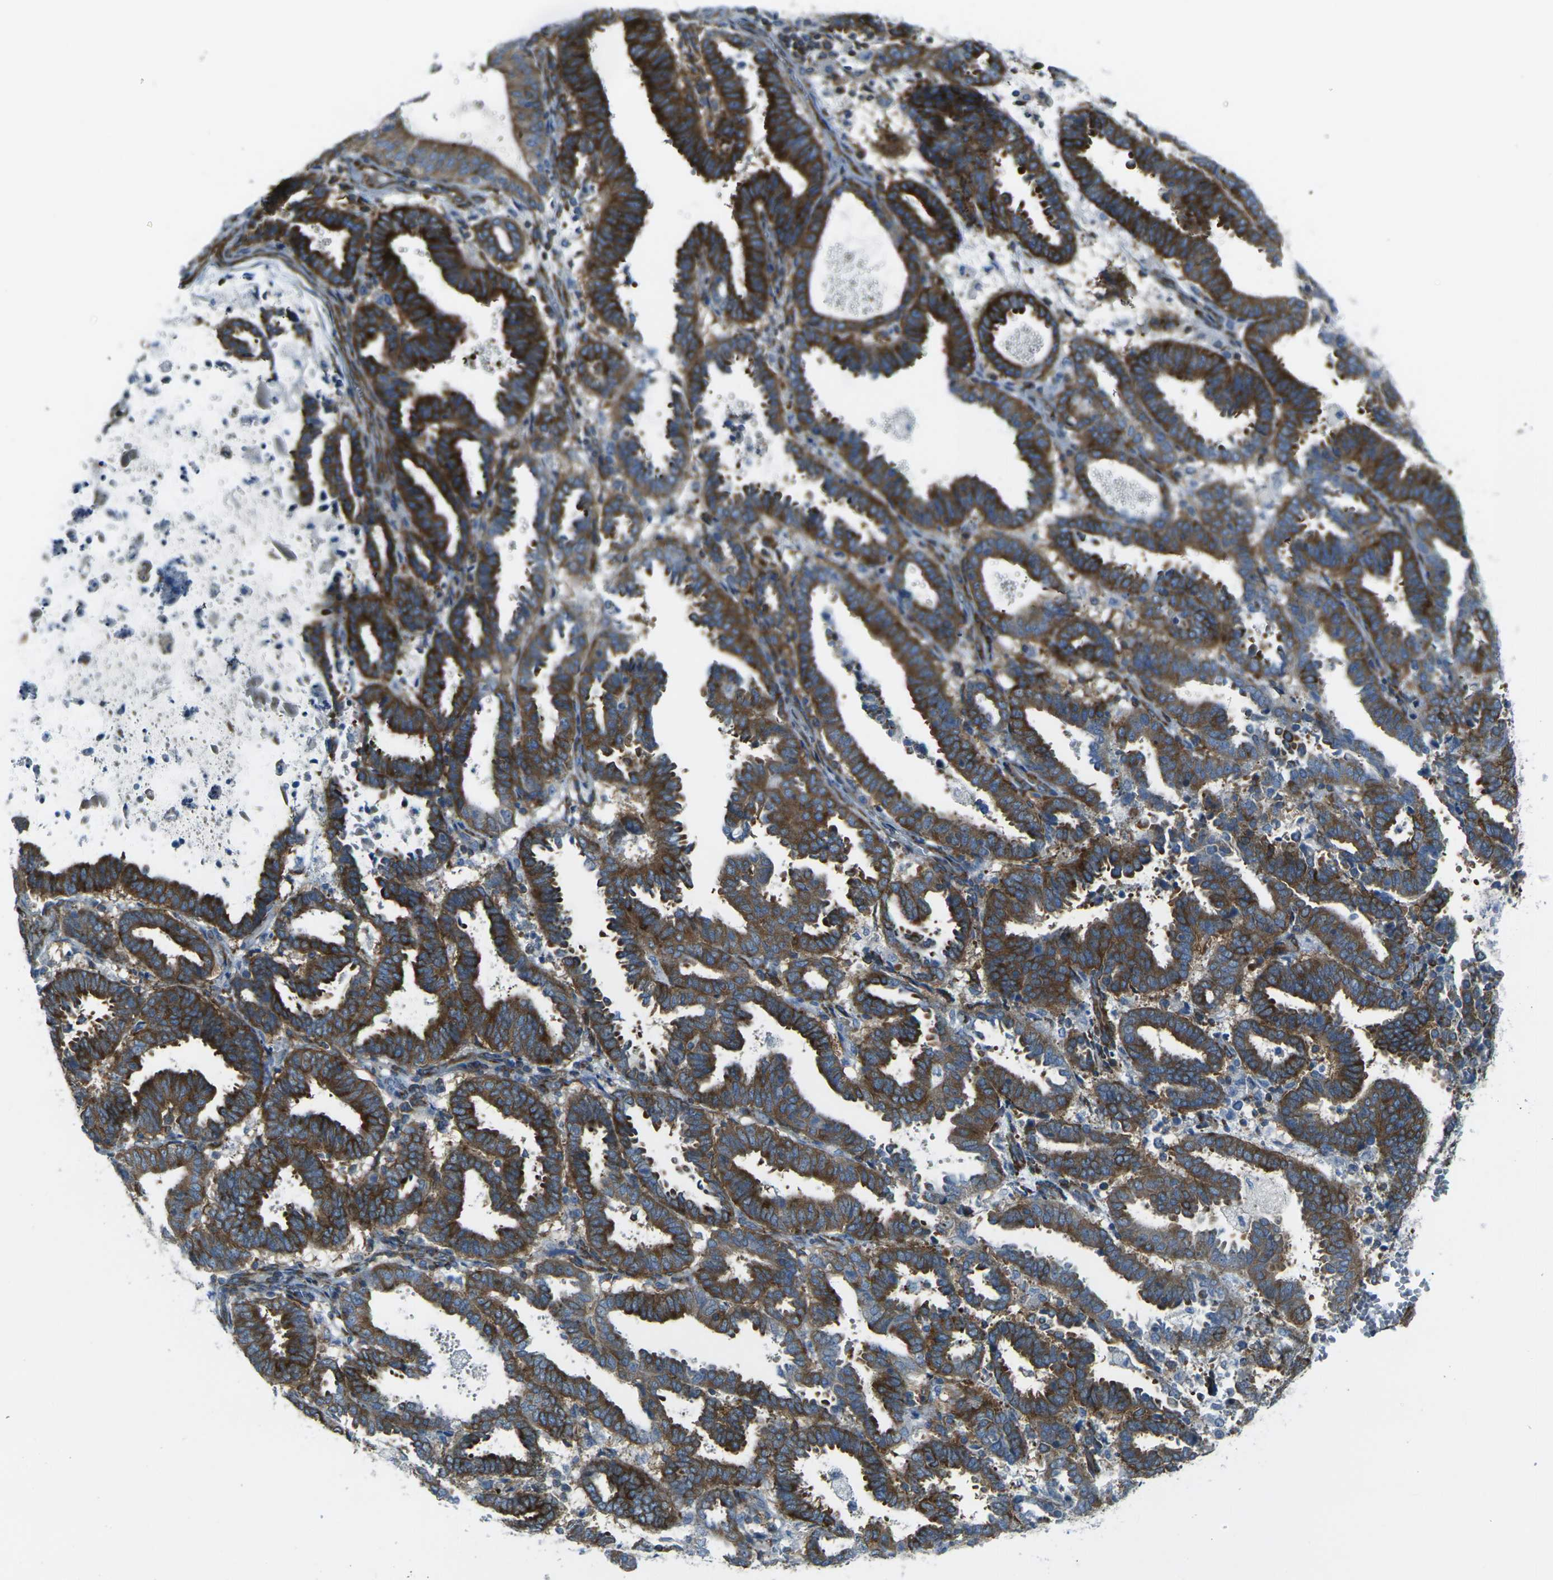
{"staining": {"intensity": "strong", "quantity": ">75%", "location": "cytoplasmic/membranous"}, "tissue": "endometrial cancer", "cell_type": "Tumor cells", "image_type": "cancer", "snomed": [{"axis": "morphology", "description": "Adenocarcinoma, NOS"}, {"axis": "topography", "description": "Uterus"}], "caption": "IHC photomicrograph of endometrial cancer (adenocarcinoma) stained for a protein (brown), which reveals high levels of strong cytoplasmic/membranous staining in about >75% of tumor cells.", "gene": "CELSR2", "patient": {"sex": "female", "age": 83}}